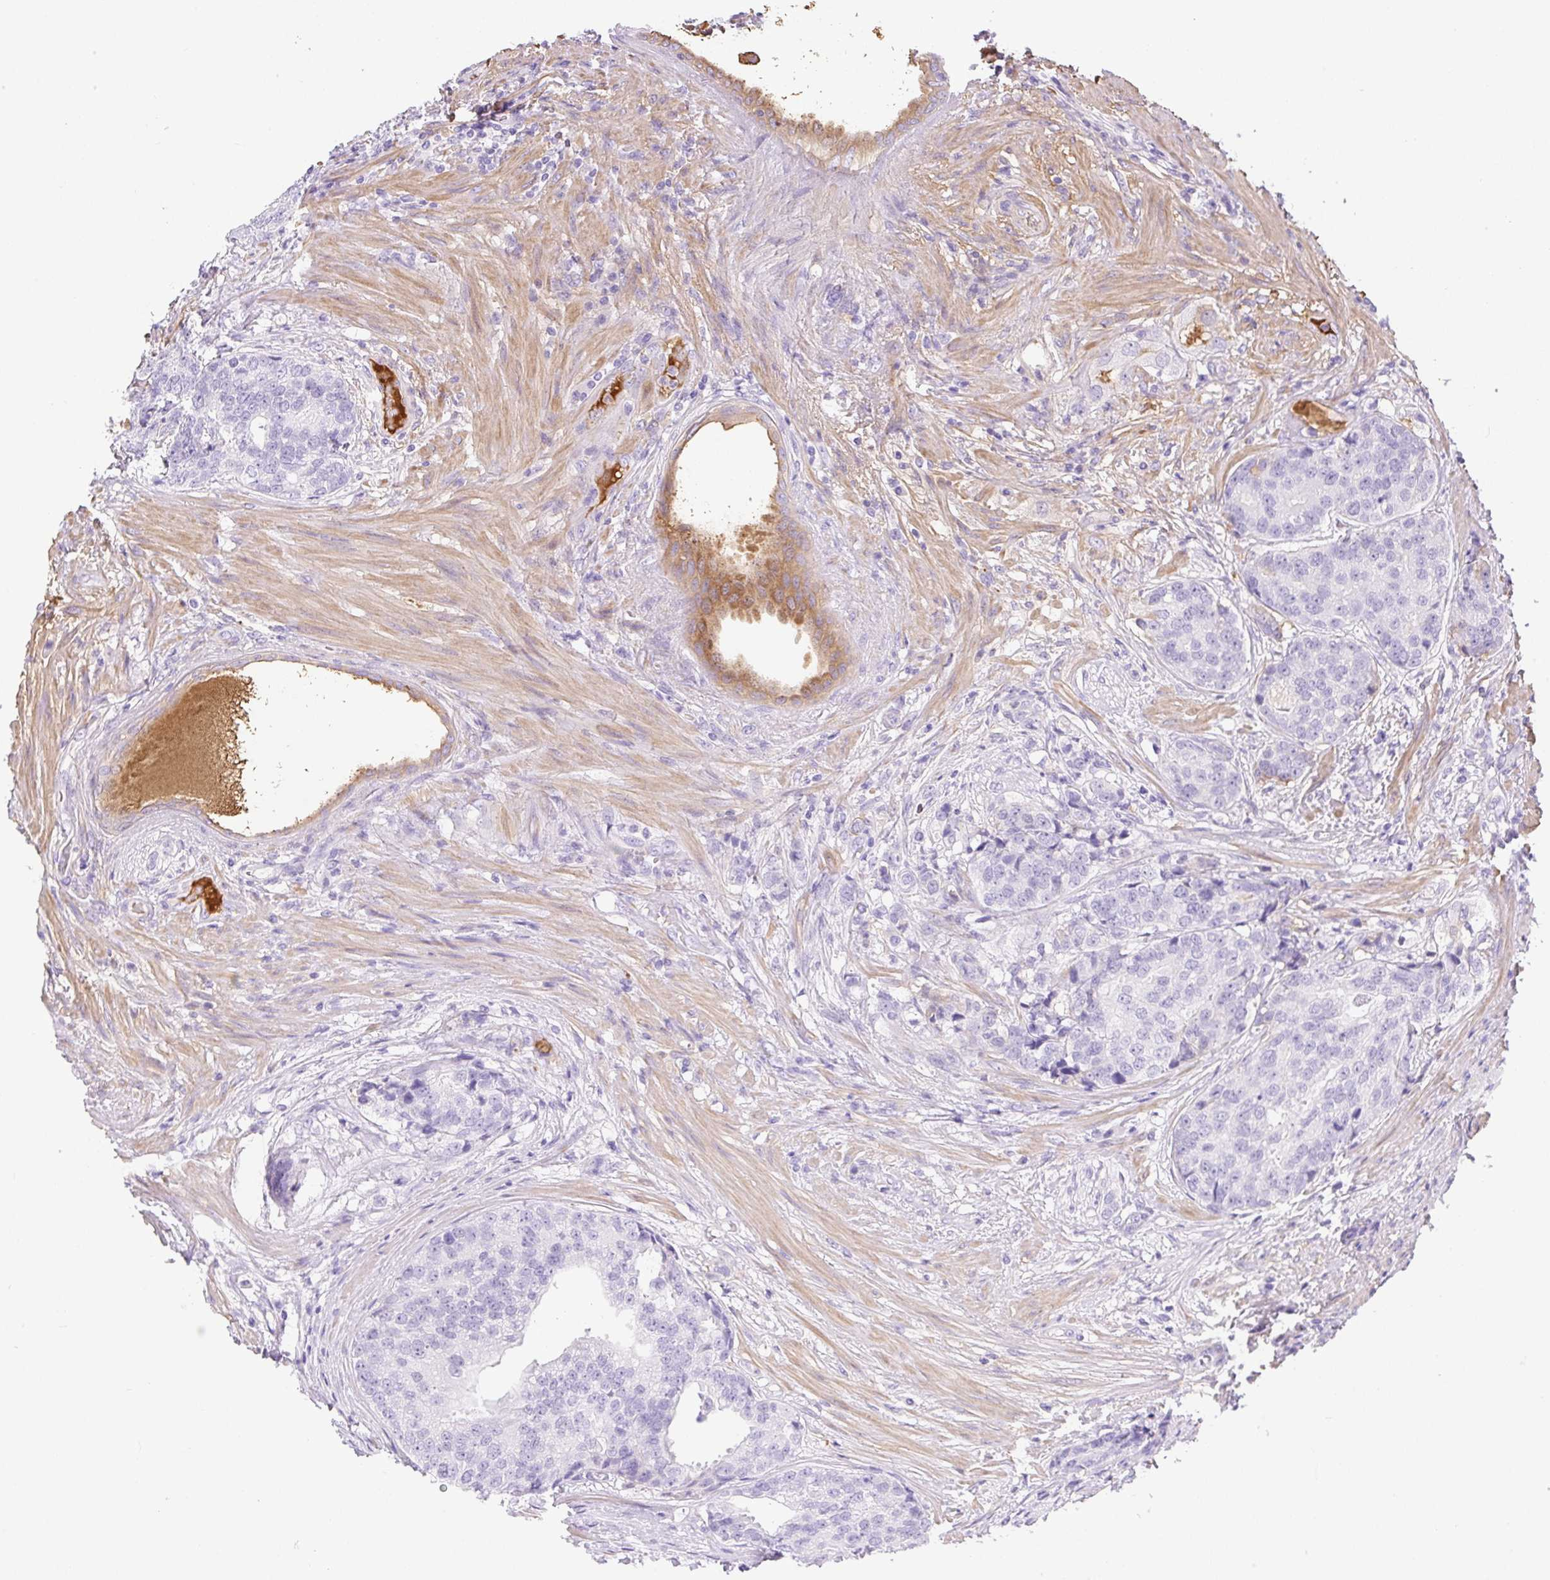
{"staining": {"intensity": "negative", "quantity": "none", "location": "none"}, "tissue": "prostate cancer", "cell_type": "Tumor cells", "image_type": "cancer", "snomed": [{"axis": "morphology", "description": "Adenocarcinoma, High grade"}, {"axis": "topography", "description": "Prostate"}], "caption": "This is an immunohistochemistry micrograph of human prostate high-grade adenocarcinoma. There is no positivity in tumor cells.", "gene": "TDRD15", "patient": {"sex": "male", "age": 68}}